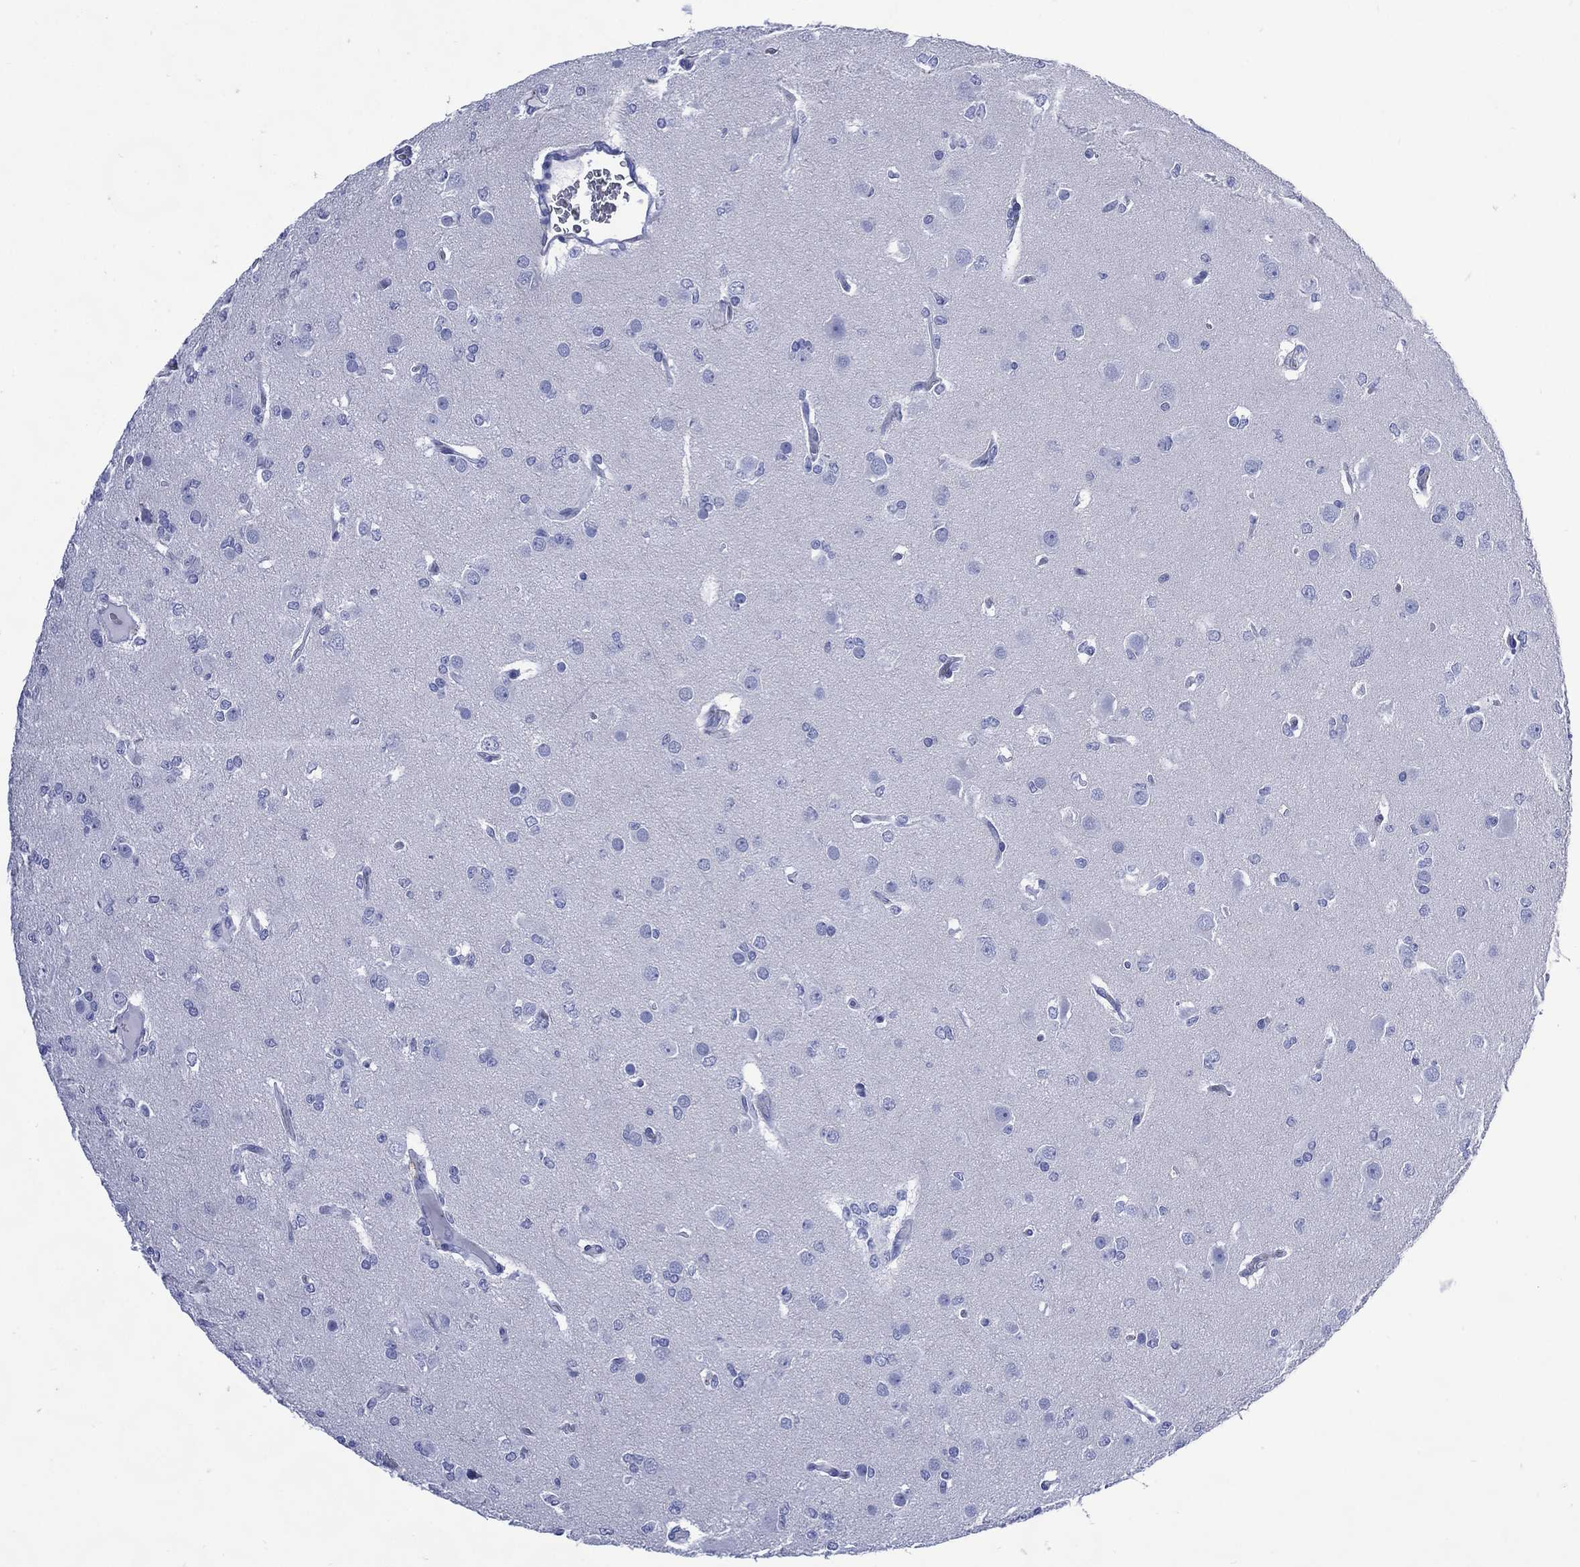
{"staining": {"intensity": "negative", "quantity": "none", "location": "none"}, "tissue": "glioma", "cell_type": "Tumor cells", "image_type": "cancer", "snomed": [{"axis": "morphology", "description": "Glioma, malignant, Low grade"}, {"axis": "topography", "description": "Brain"}], "caption": "Glioma was stained to show a protein in brown. There is no significant expression in tumor cells. (DAB IHC with hematoxylin counter stain).", "gene": "SHCBP1L", "patient": {"sex": "male", "age": 27}}